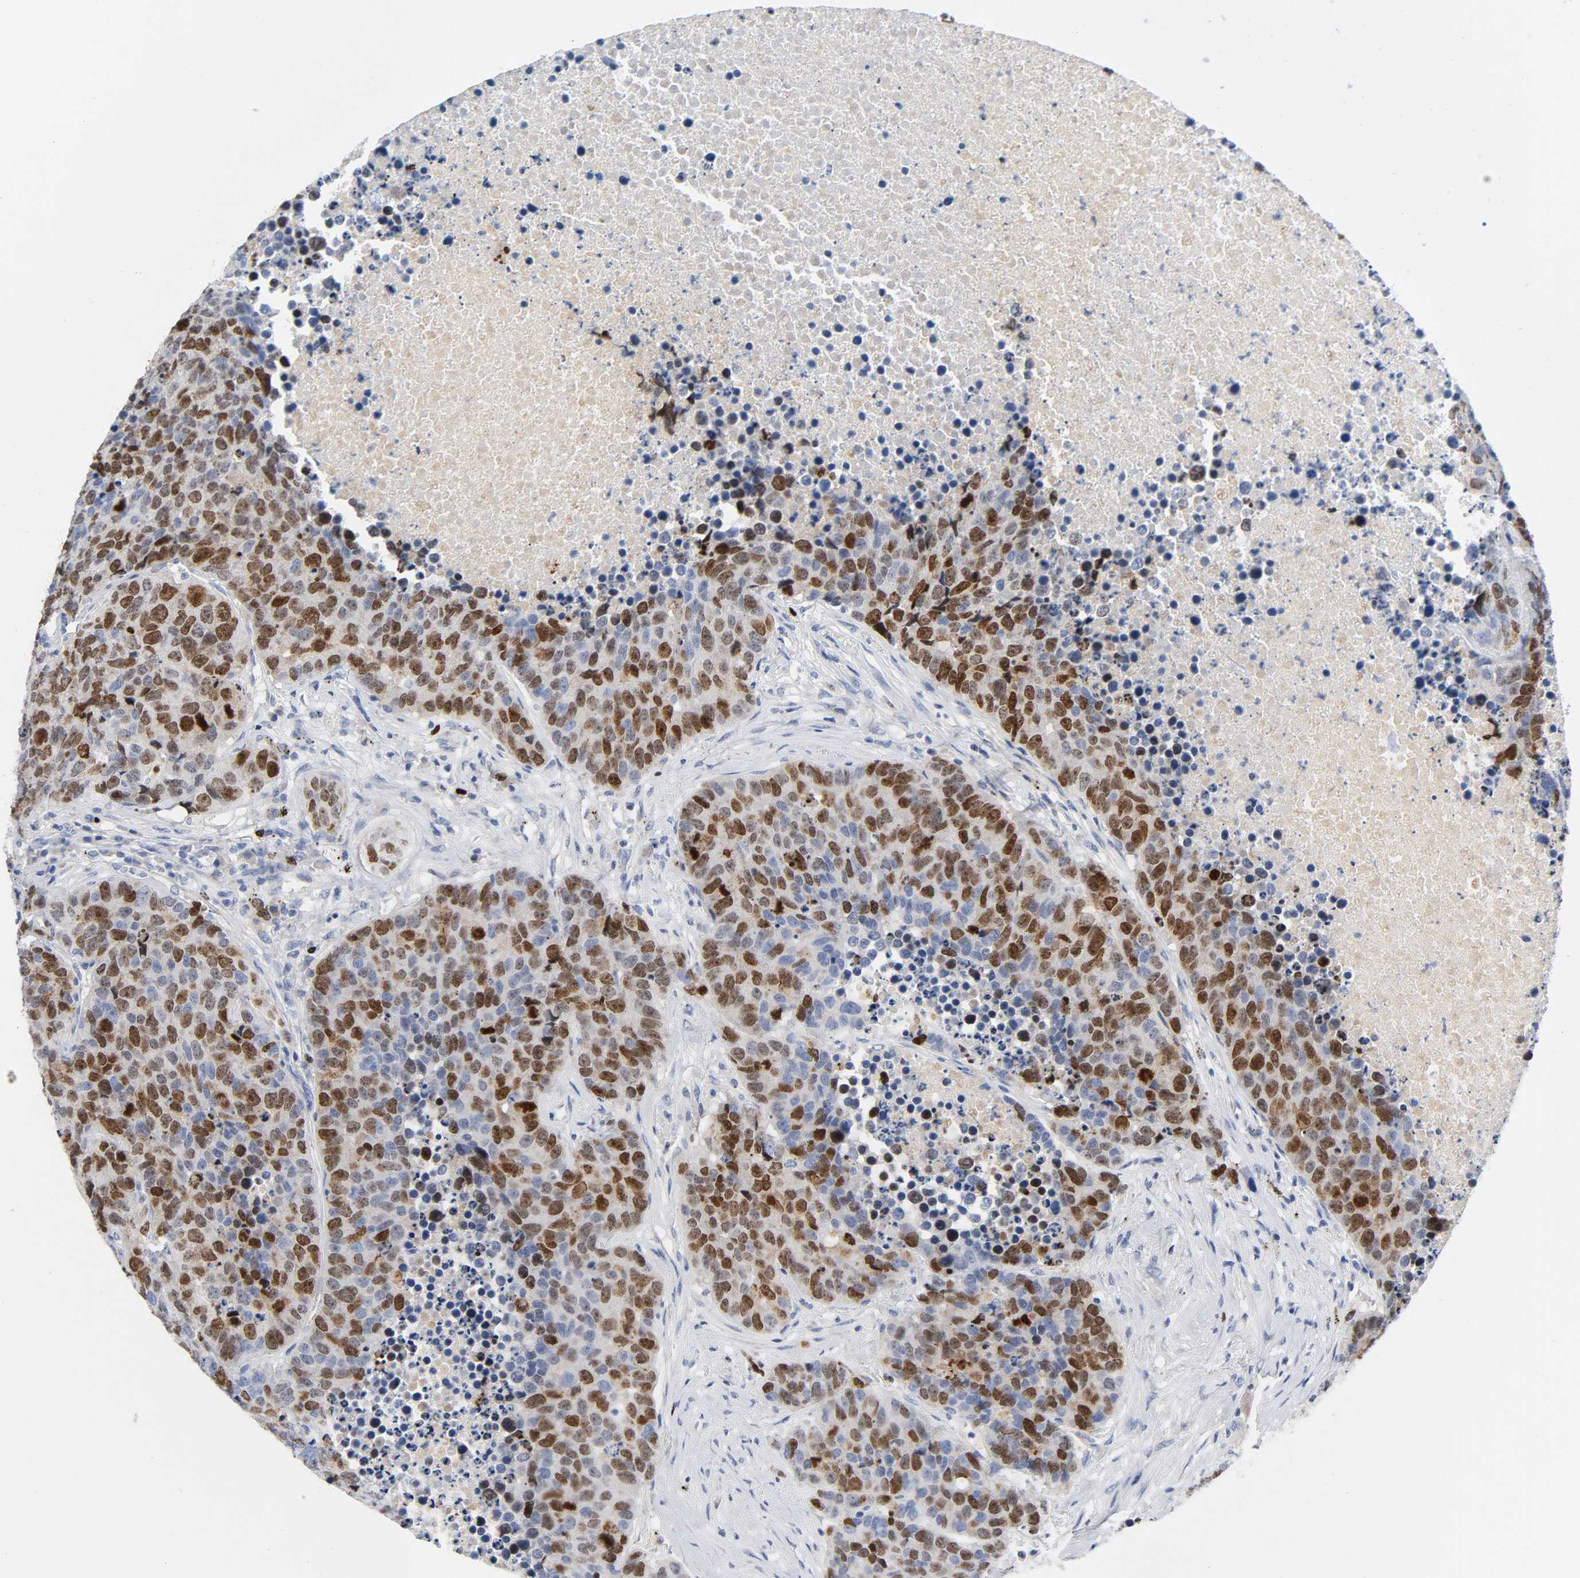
{"staining": {"intensity": "moderate", "quantity": "25%-75%", "location": "cytoplasmic/membranous,nuclear"}, "tissue": "carcinoid", "cell_type": "Tumor cells", "image_type": "cancer", "snomed": [{"axis": "morphology", "description": "Carcinoid, malignant, NOS"}, {"axis": "topography", "description": "Lung"}], "caption": "Protein expression analysis of malignant carcinoid displays moderate cytoplasmic/membranous and nuclear staining in approximately 25%-75% of tumor cells.", "gene": "BIRC5", "patient": {"sex": "male", "age": 60}}